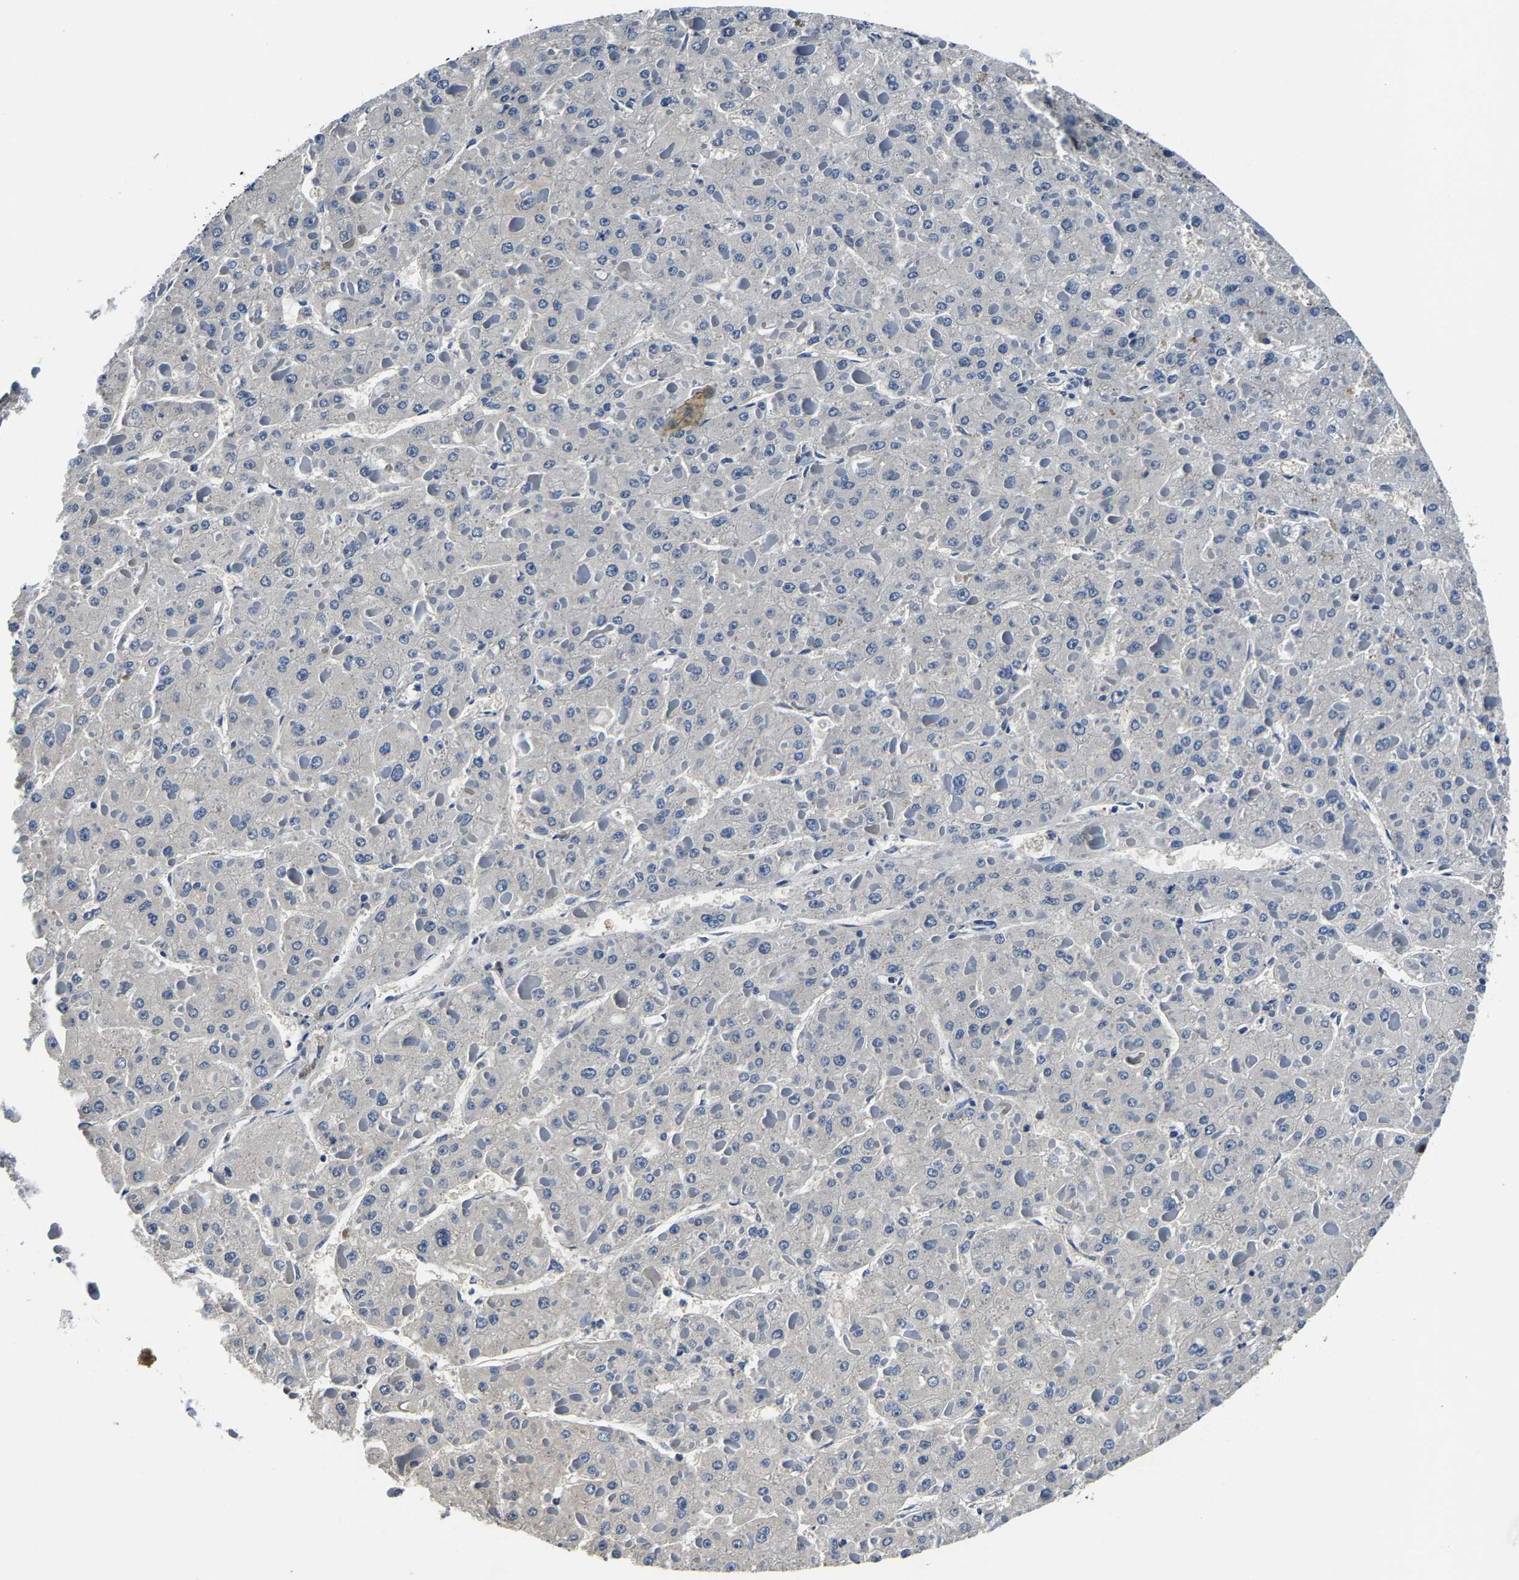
{"staining": {"intensity": "negative", "quantity": "none", "location": "none"}, "tissue": "liver cancer", "cell_type": "Tumor cells", "image_type": "cancer", "snomed": [{"axis": "morphology", "description": "Carcinoma, Hepatocellular, NOS"}, {"axis": "topography", "description": "Liver"}], "caption": "Tumor cells show no significant positivity in liver cancer (hepatocellular carcinoma).", "gene": "ALDOB", "patient": {"sex": "female", "age": 73}}